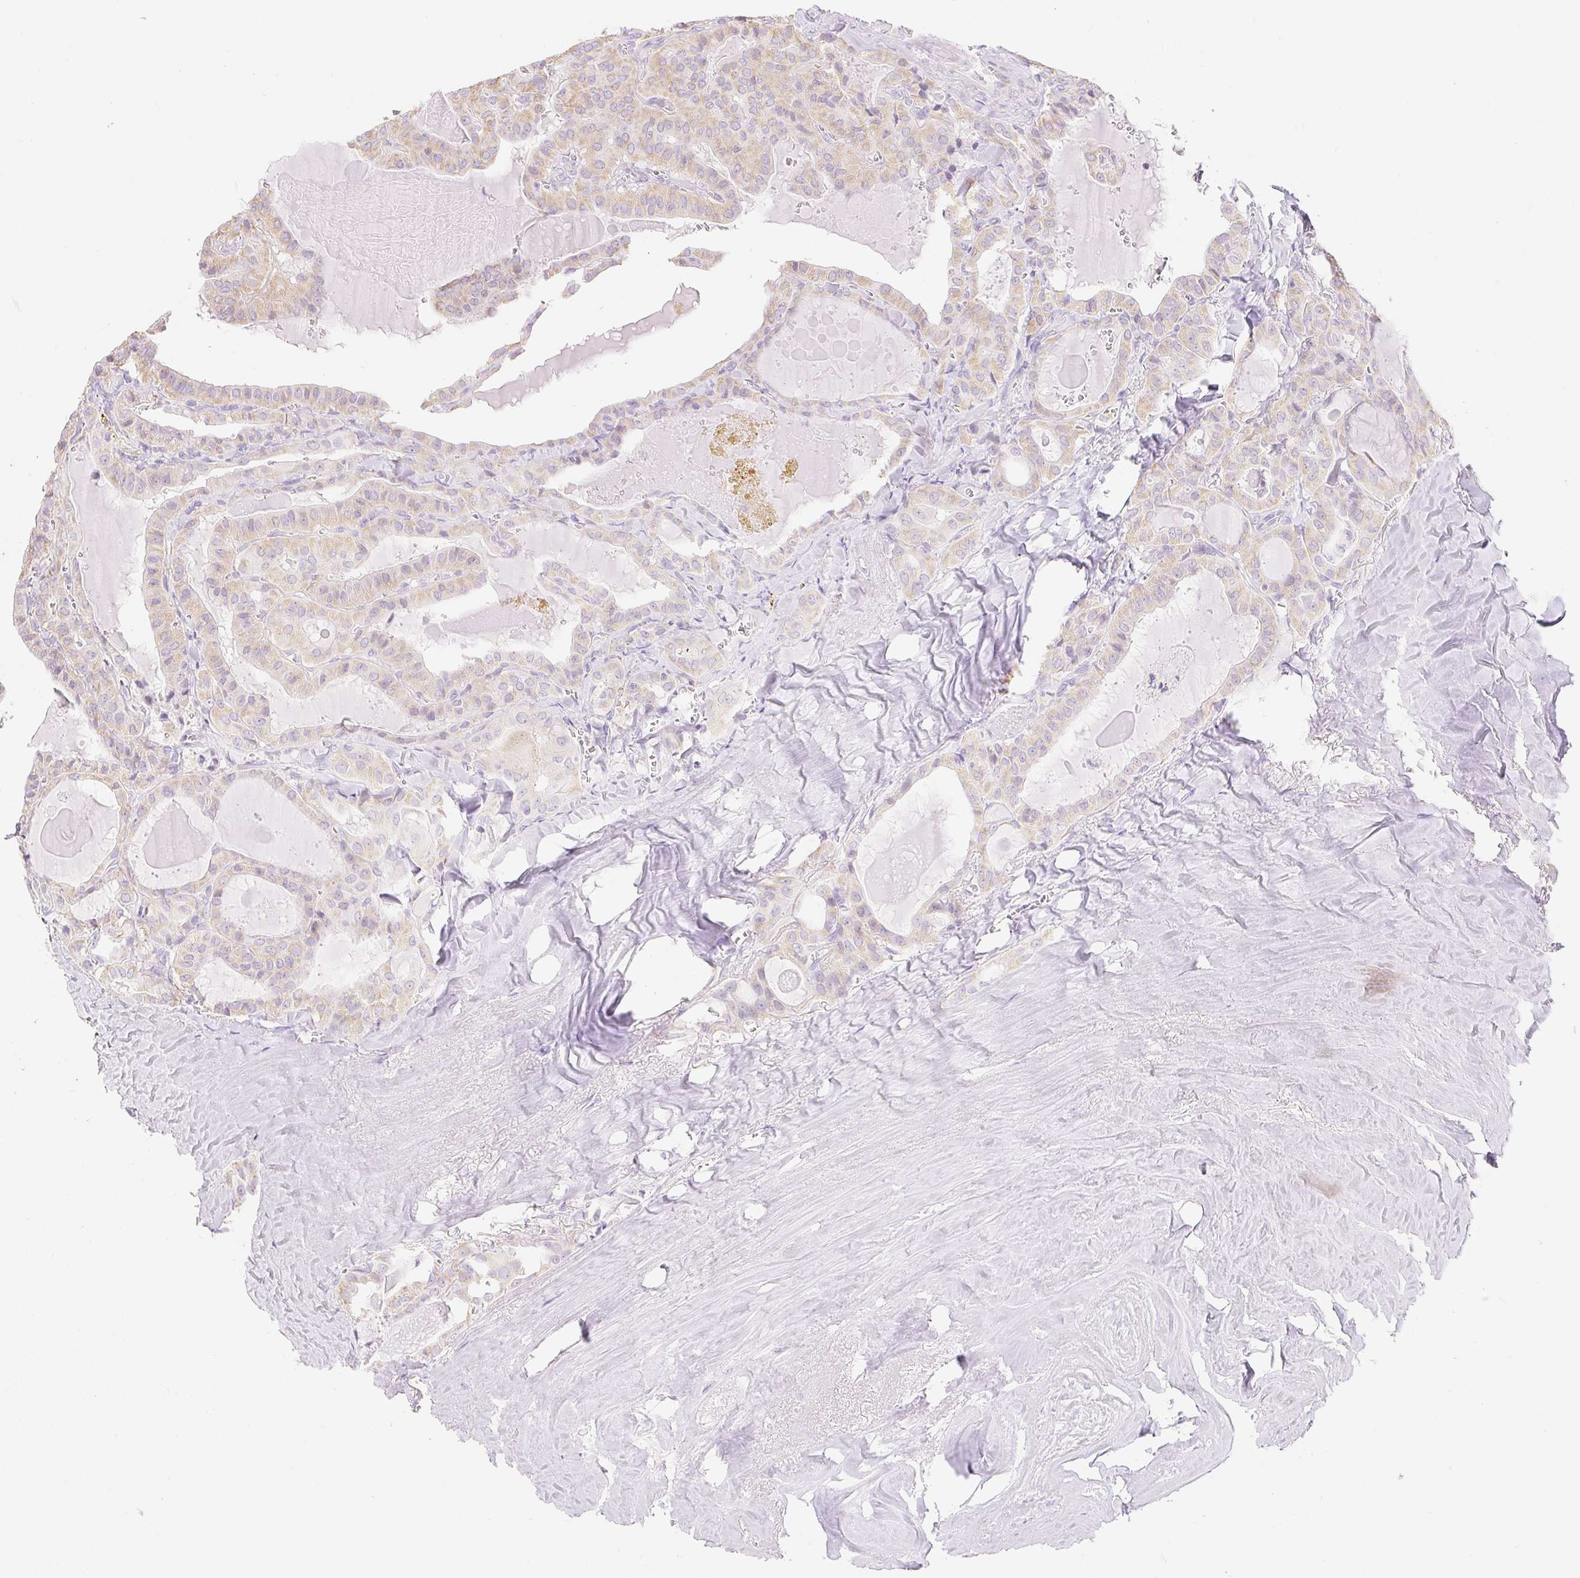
{"staining": {"intensity": "weak", "quantity": ">75%", "location": "cytoplasmic/membranous"}, "tissue": "thyroid cancer", "cell_type": "Tumor cells", "image_type": "cancer", "snomed": [{"axis": "morphology", "description": "Papillary adenocarcinoma, NOS"}, {"axis": "topography", "description": "Thyroid gland"}], "caption": "Protein expression analysis of thyroid cancer (papillary adenocarcinoma) demonstrates weak cytoplasmic/membranous positivity in approximately >75% of tumor cells. (brown staining indicates protein expression, while blue staining denotes nuclei).", "gene": "DHX35", "patient": {"sex": "male", "age": 52}}